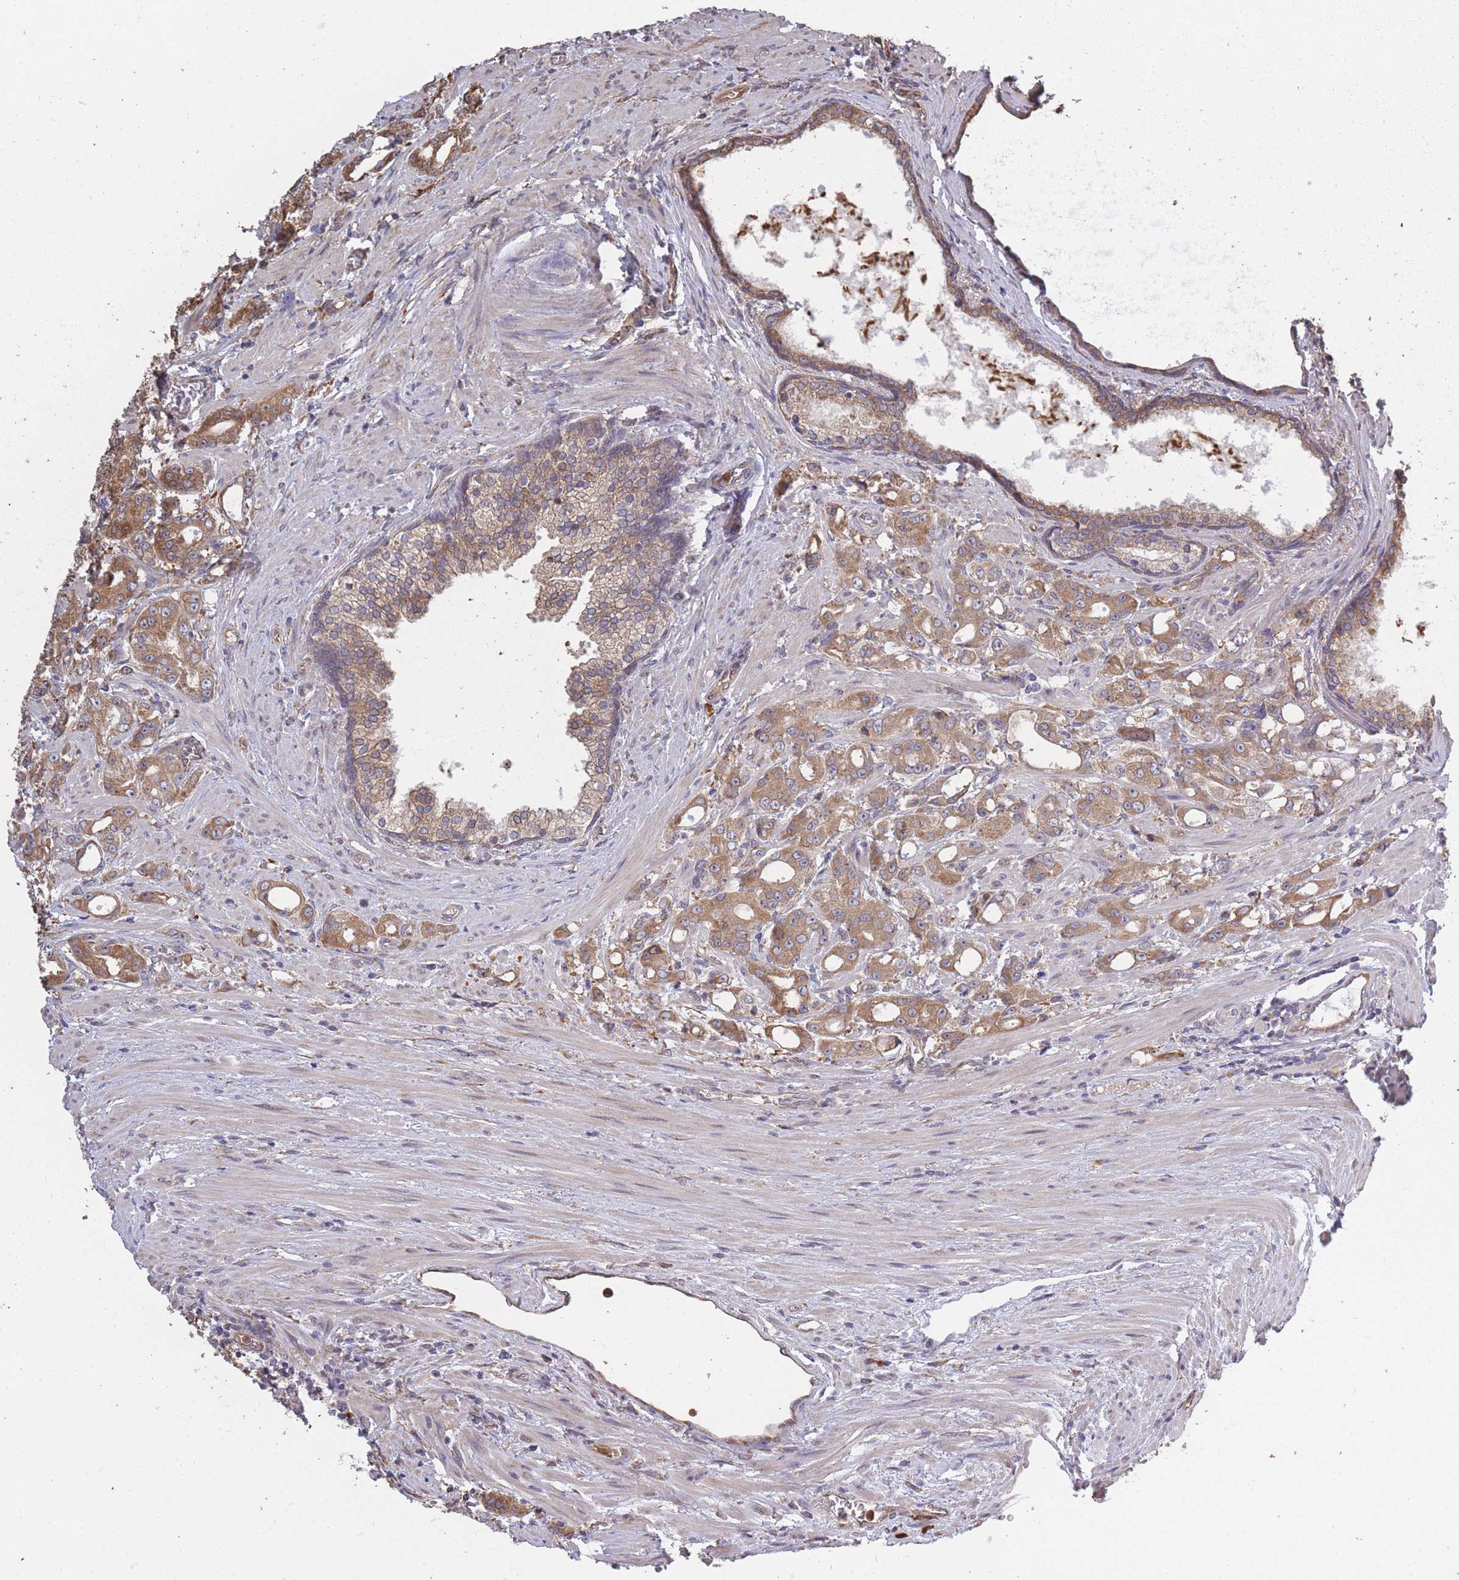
{"staining": {"intensity": "moderate", "quantity": ">75%", "location": "cytoplasmic/membranous"}, "tissue": "prostate cancer", "cell_type": "Tumor cells", "image_type": "cancer", "snomed": [{"axis": "morphology", "description": "Adenocarcinoma, High grade"}, {"axis": "topography", "description": "Prostate"}], "caption": "Immunohistochemistry (IHC) image of neoplastic tissue: human prostate high-grade adenocarcinoma stained using immunohistochemistry reveals medium levels of moderate protein expression localized specifically in the cytoplasmic/membranous of tumor cells, appearing as a cytoplasmic/membranous brown color.", "gene": "ARL13B", "patient": {"sex": "male", "age": 69}}